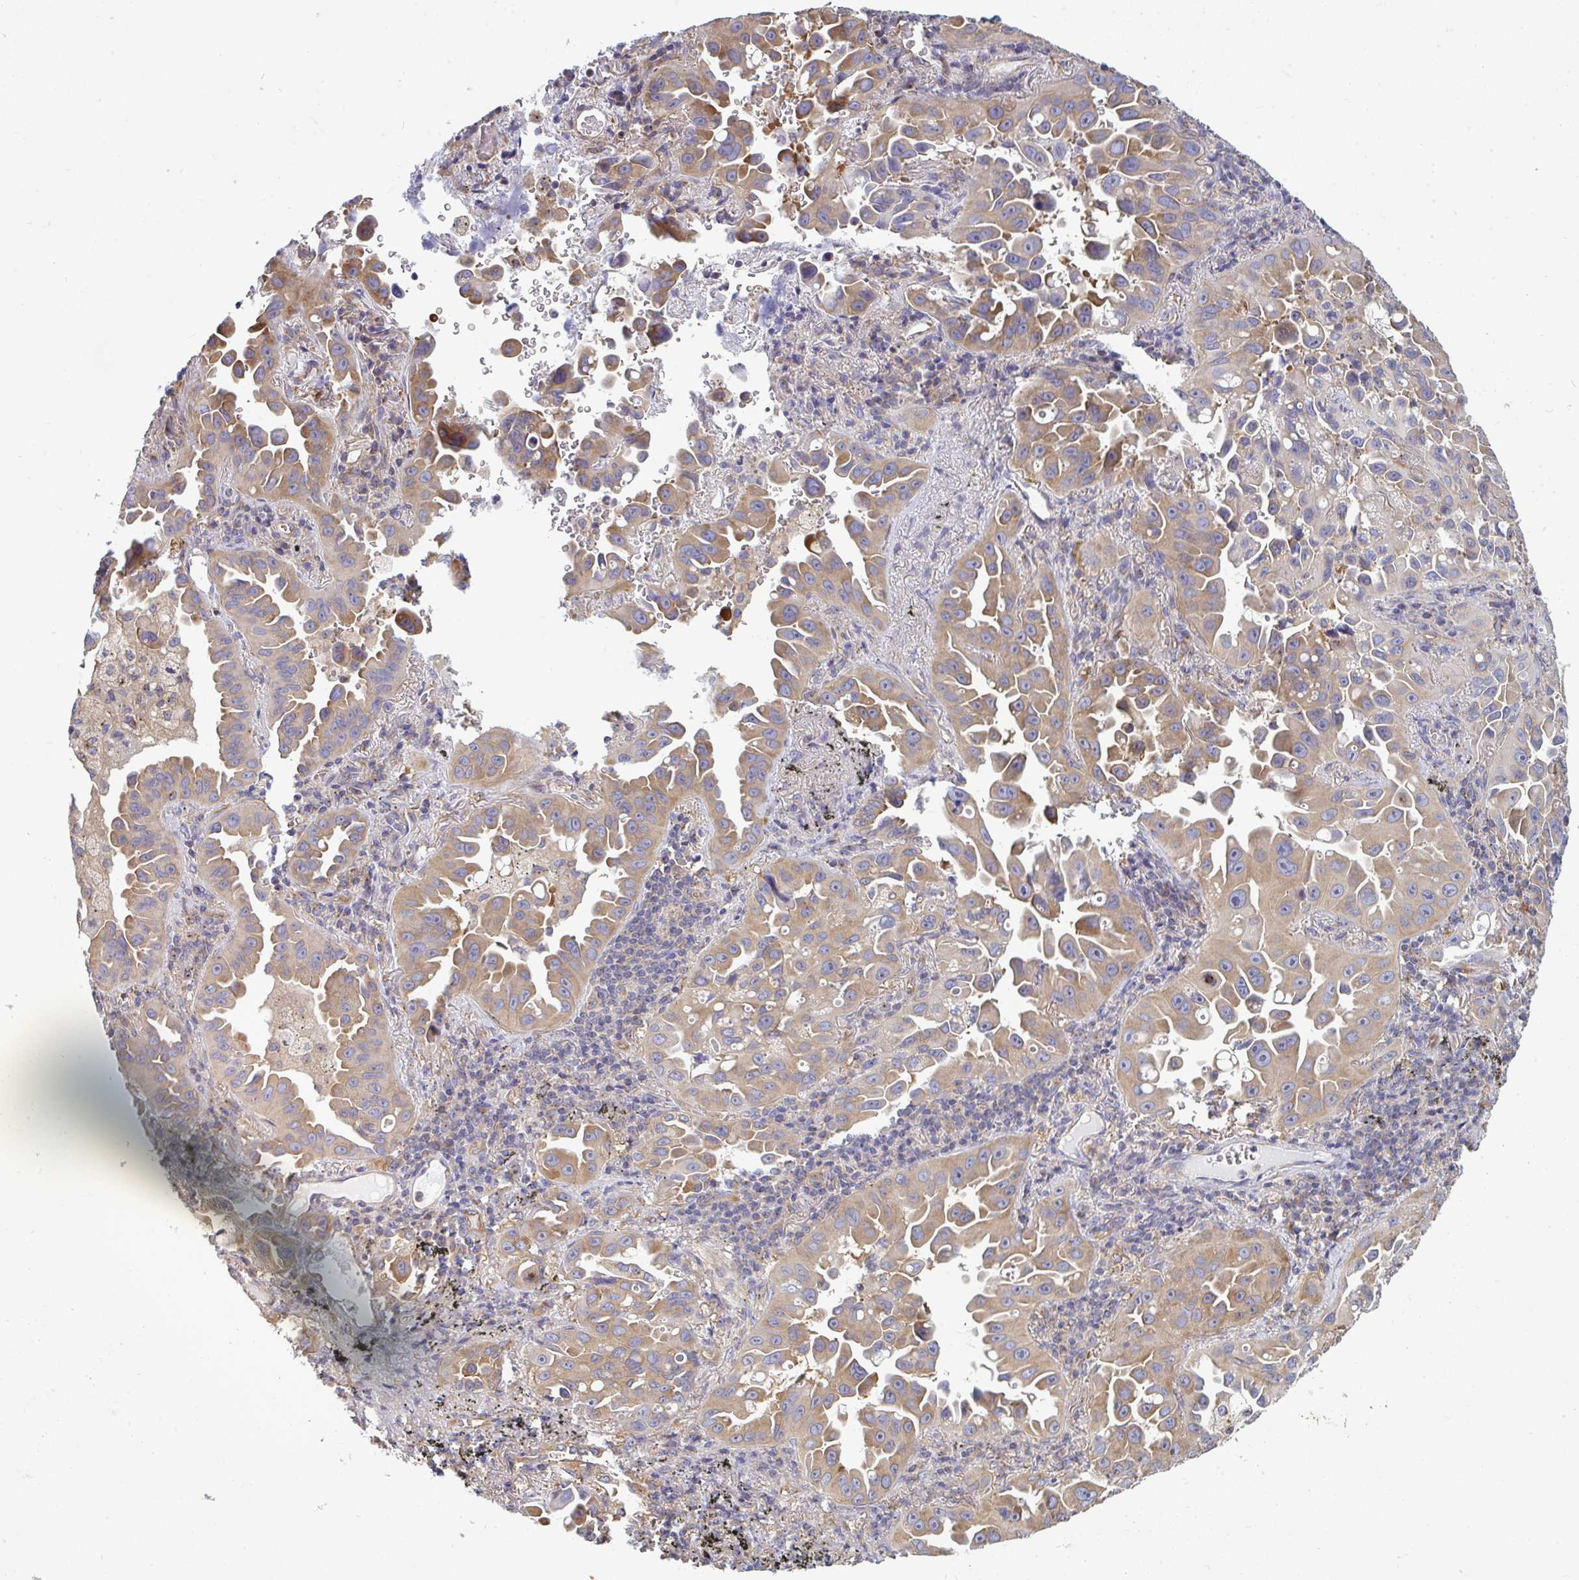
{"staining": {"intensity": "moderate", "quantity": ">75%", "location": "cytoplasmic/membranous"}, "tissue": "lung cancer", "cell_type": "Tumor cells", "image_type": "cancer", "snomed": [{"axis": "morphology", "description": "Adenocarcinoma, NOS"}, {"axis": "topography", "description": "Lung"}], "caption": "Moderate cytoplasmic/membranous protein expression is present in about >75% of tumor cells in adenocarcinoma (lung).", "gene": "DYNC1I2", "patient": {"sex": "male", "age": 68}}